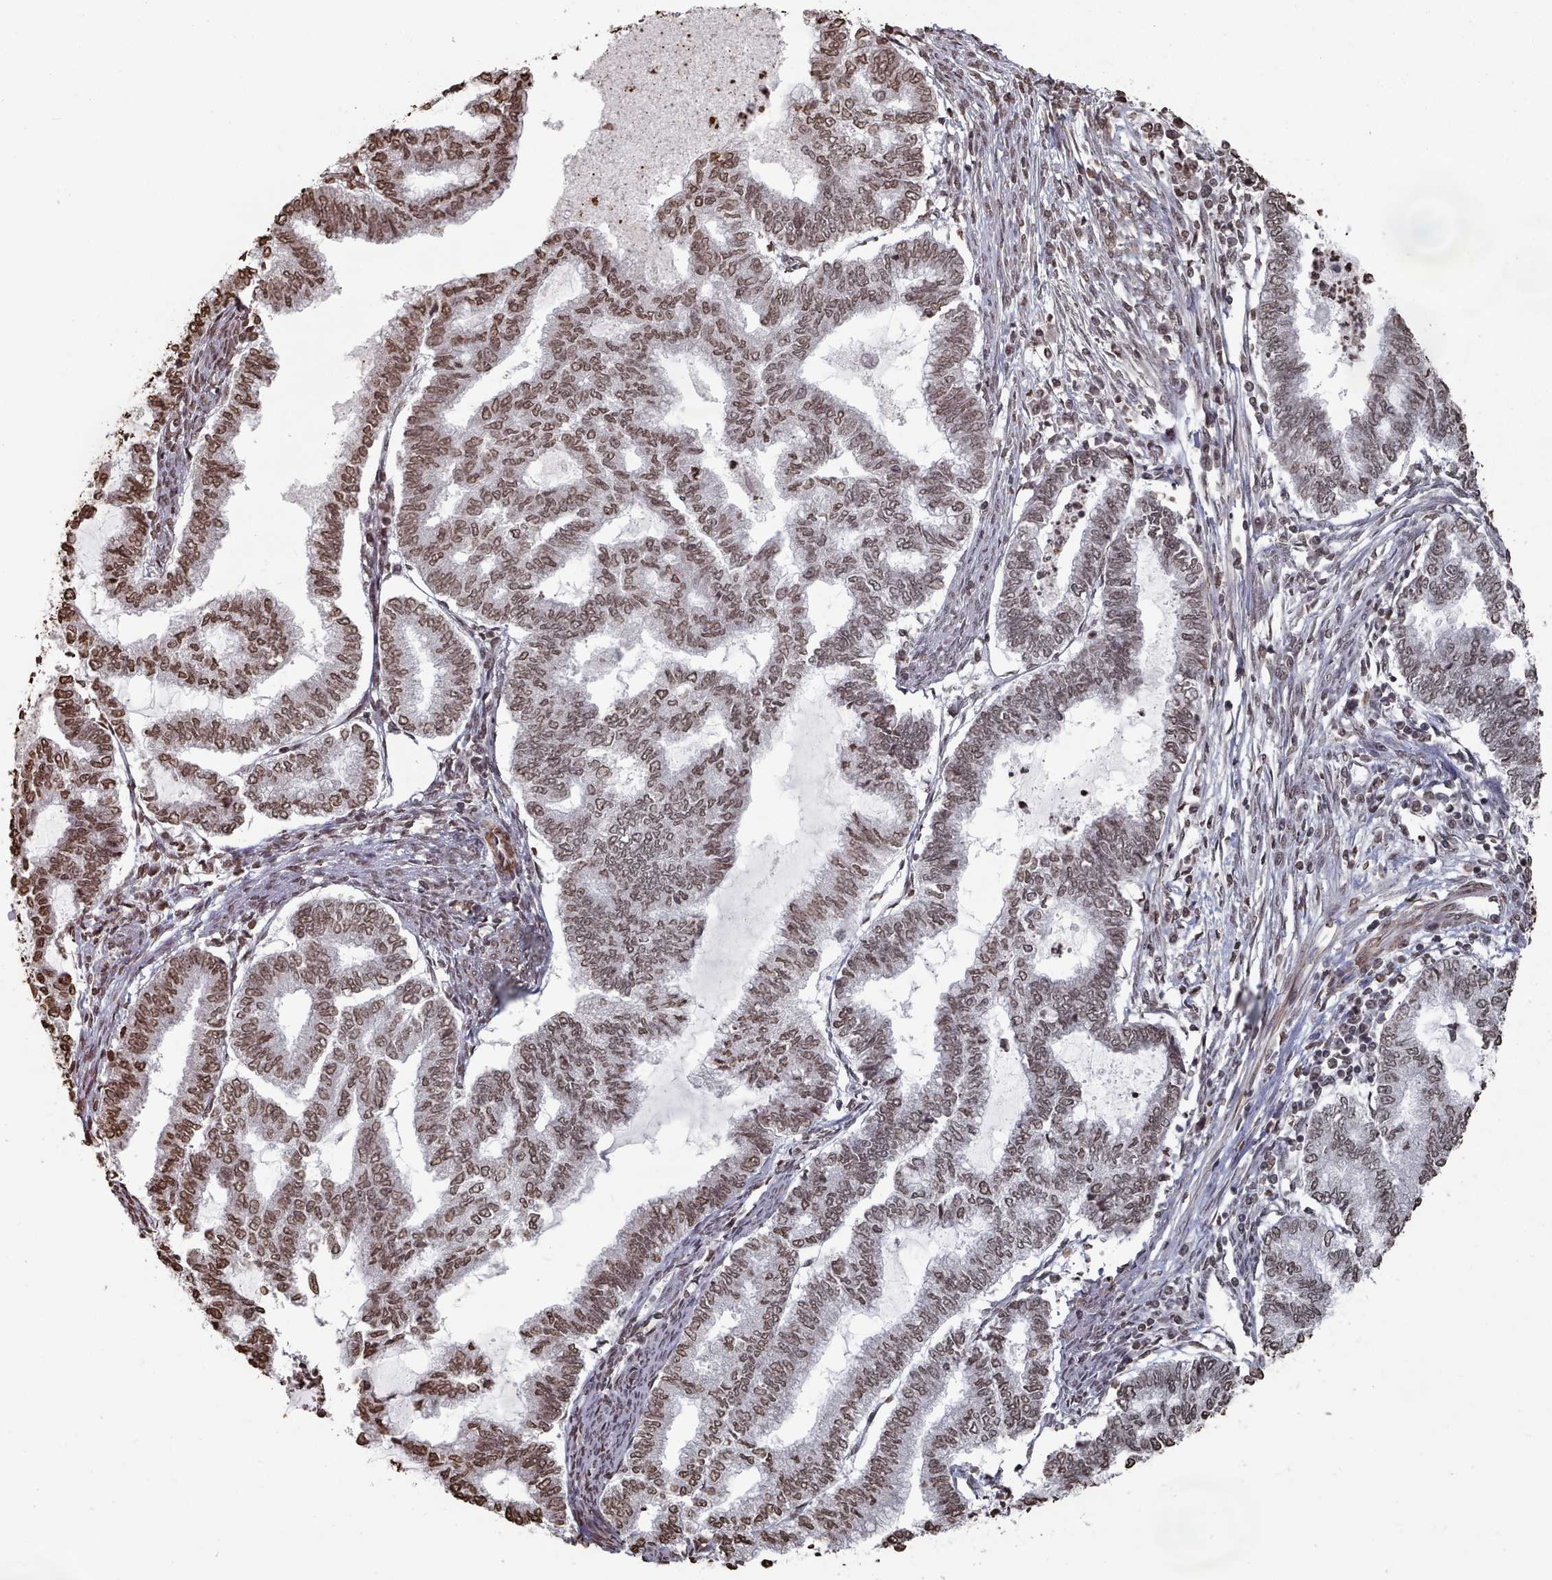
{"staining": {"intensity": "moderate", "quantity": ">75%", "location": "nuclear"}, "tissue": "endometrial cancer", "cell_type": "Tumor cells", "image_type": "cancer", "snomed": [{"axis": "morphology", "description": "Adenocarcinoma, NOS"}, {"axis": "topography", "description": "Endometrium"}], "caption": "IHC histopathology image of endometrial adenocarcinoma stained for a protein (brown), which displays medium levels of moderate nuclear positivity in about >75% of tumor cells.", "gene": "PLEKHG5", "patient": {"sex": "female", "age": 79}}